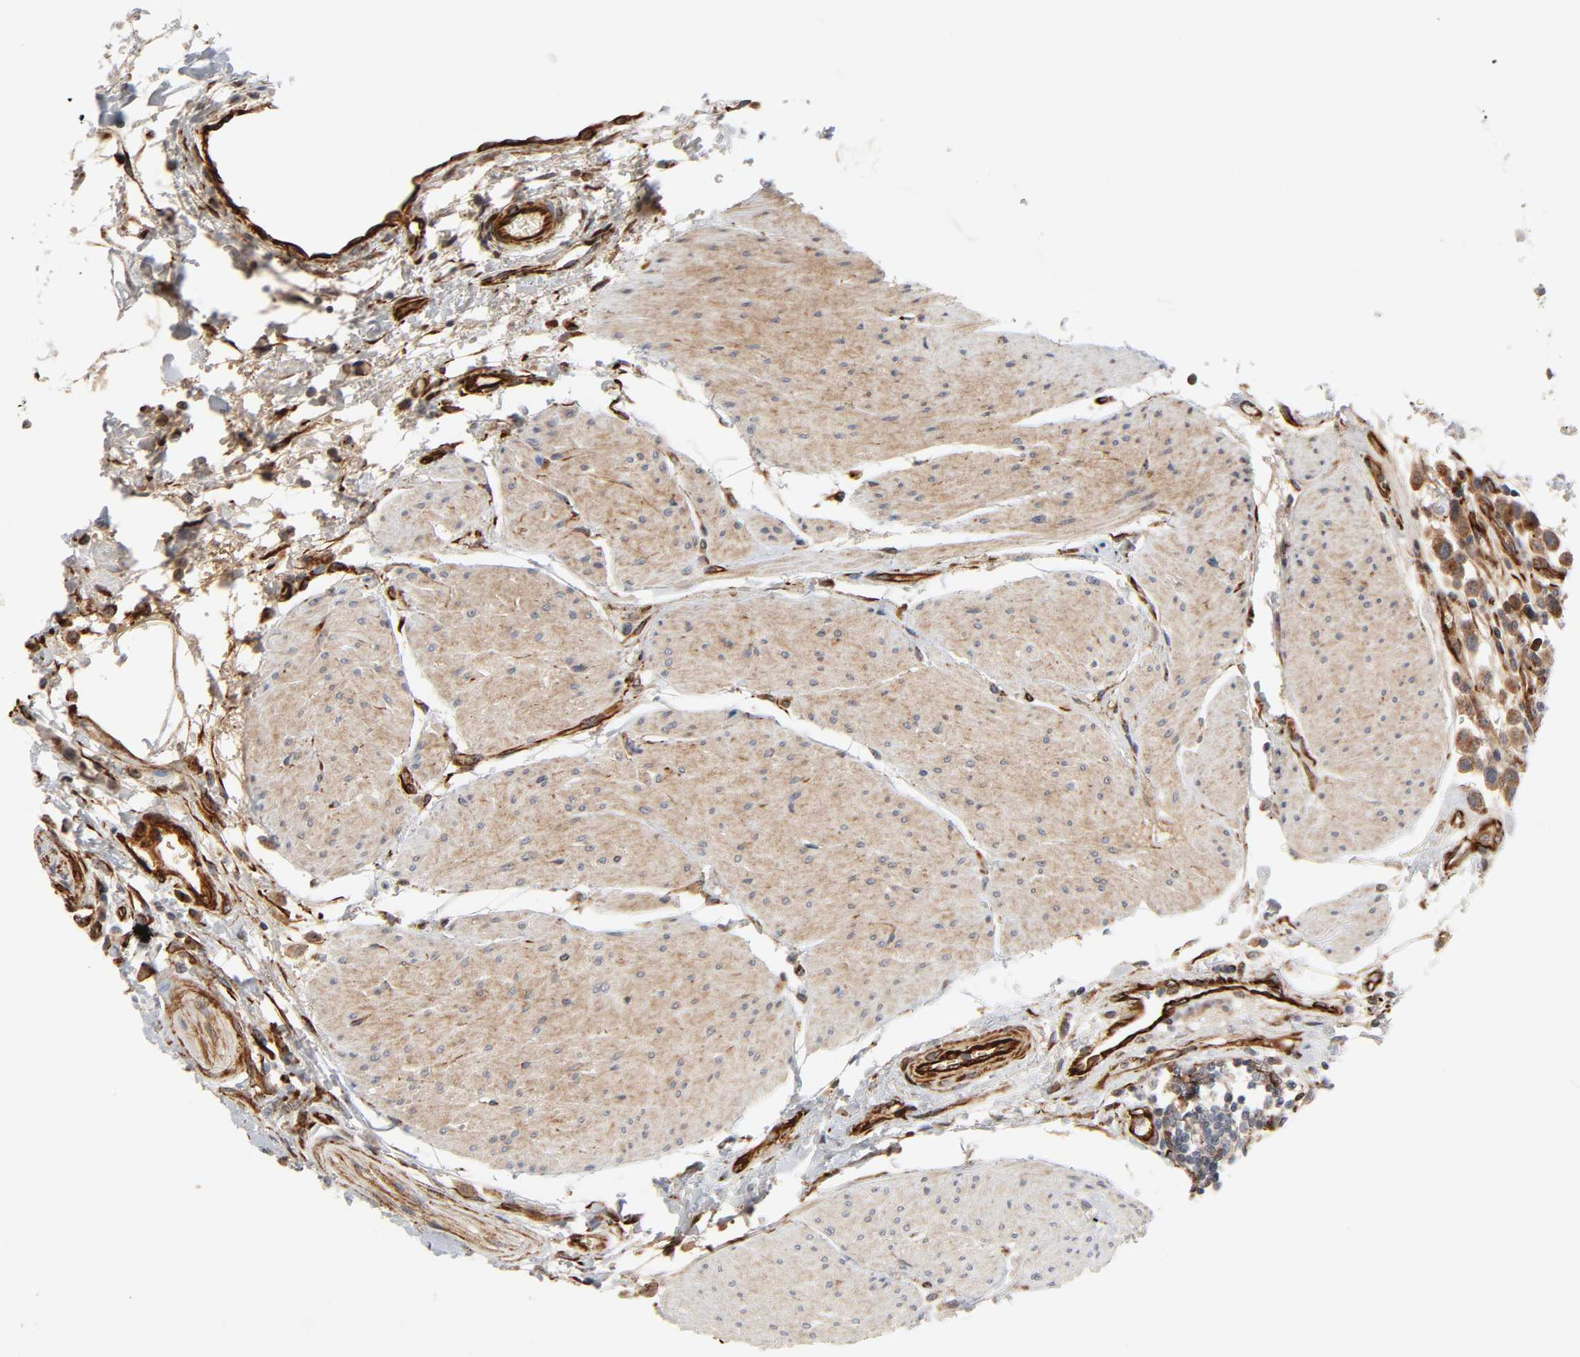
{"staining": {"intensity": "moderate", "quantity": ">75%", "location": "cytoplasmic/membranous"}, "tissue": "urothelial cancer", "cell_type": "Tumor cells", "image_type": "cancer", "snomed": [{"axis": "morphology", "description": "Urothelial carcinoma, High grade"}, {"axis": "topography", "description": "Urinary bladder"}], "caption": "Tumor cells reveal moderate cytoplasmic/membranous positivity in about >75% of cells in urothelial cancer. The protein of interest is stained brown, and the nuclei are stained in blue (DAB (3,3'-diaminobenzidine) IHC with brightfield microscopy, high magnification).", "gene": "REEP6", "patient": {"sex": "male", "age": 50}}